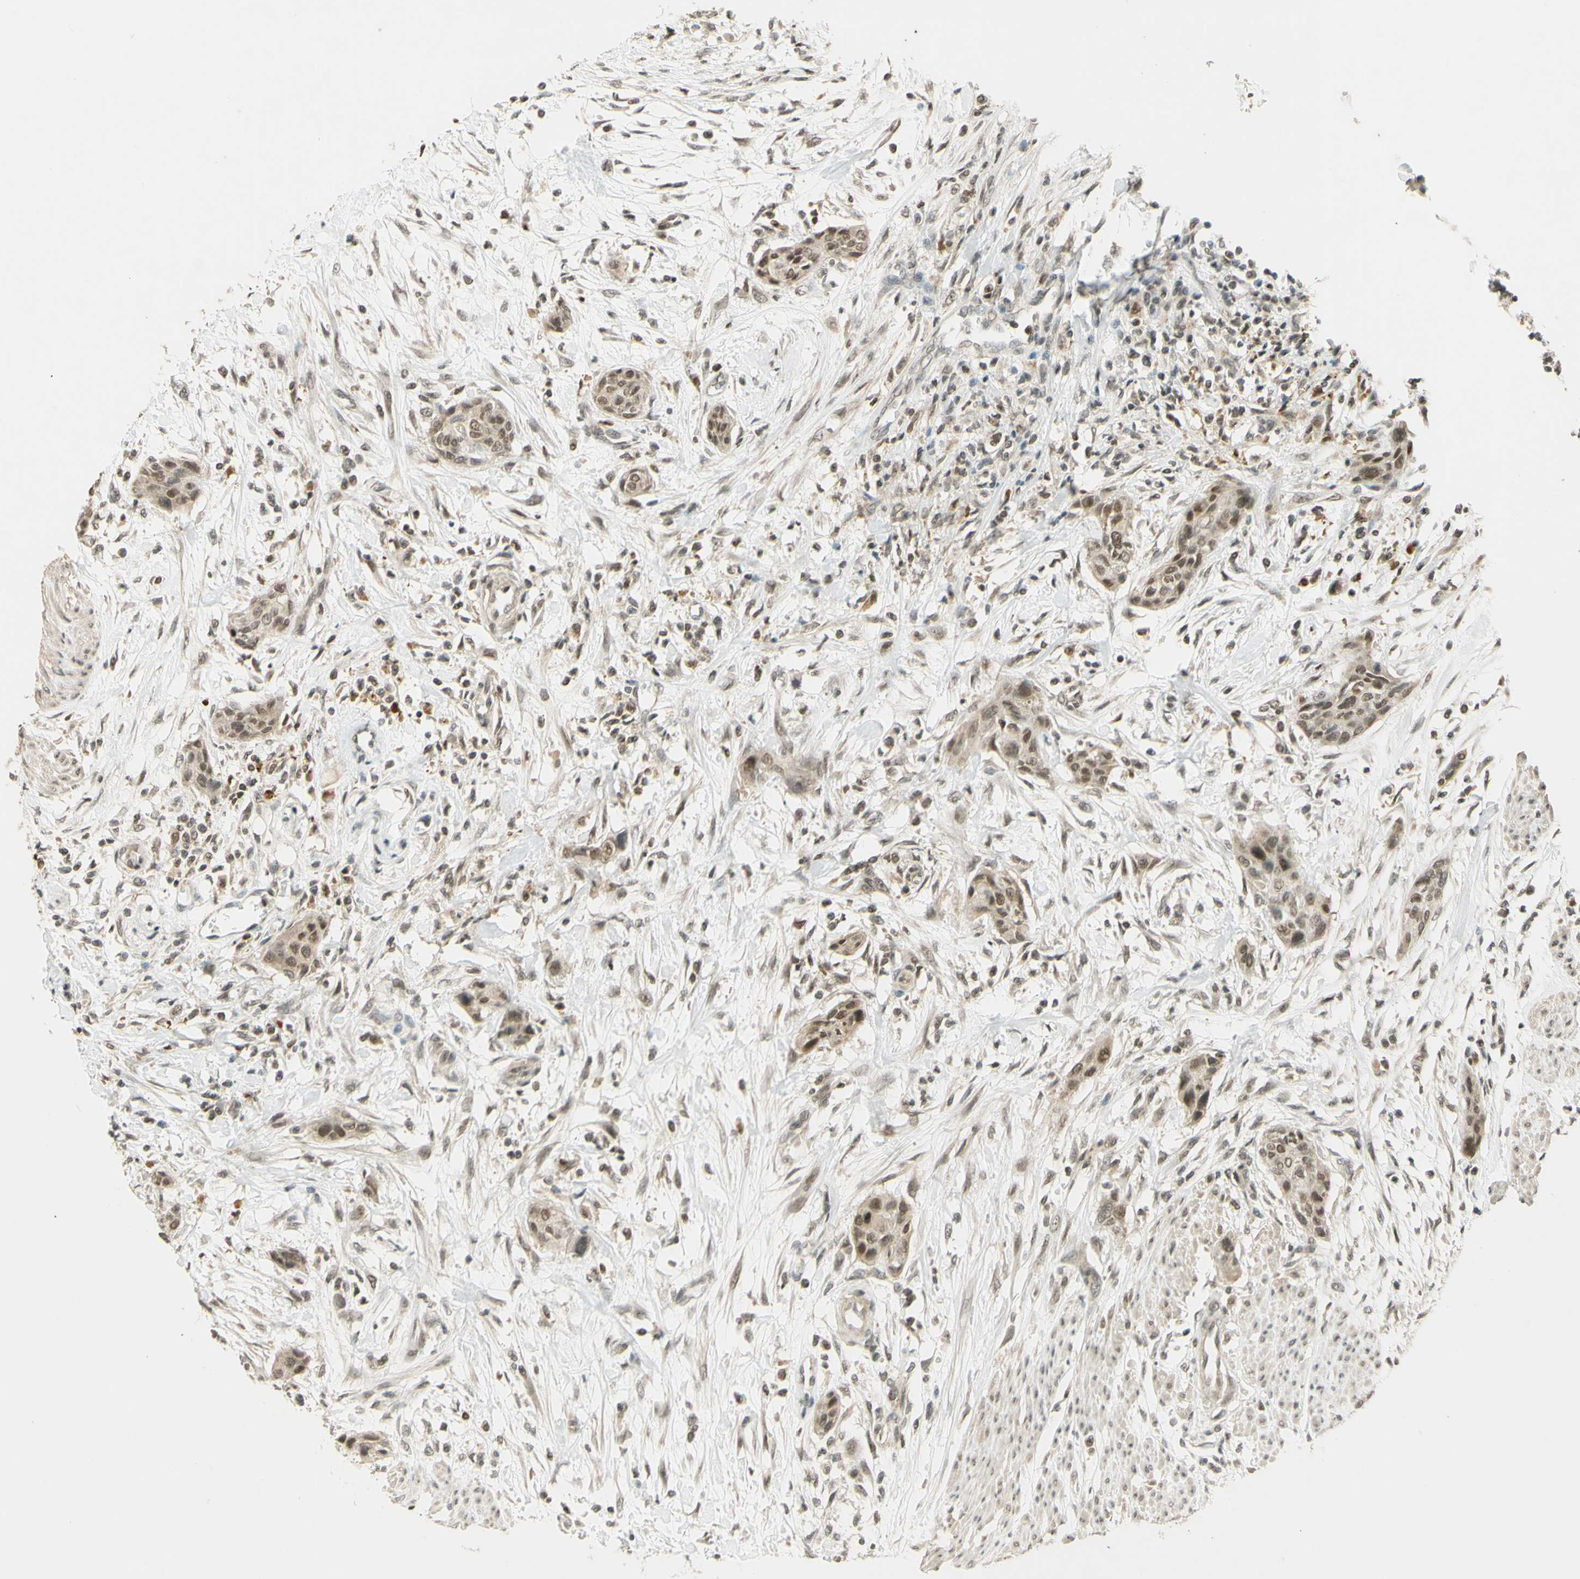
{"staining": {"intensity": "weak", "quantity": ">75%", "location": "cytoplasmic/membranous,nuclear"}, "tissue": "urothelial cancer", "cell_type": "Tumor cells", "image_type": "cancer", "snomed": [{"axis": "morphology", "description": "Urothelial carcinoma, High grade"}, {"axis": "topography", "description": "Urinary bladder"}], "caption": "Urothelial cancer was stained to show a protein in brown. There is low levels of weak cytoplasmic/membranous and nuclear positivity in about >75% of tumor cells.", "gene": "SMARCB1", "patient": {"sex": "male", "age": 35}}